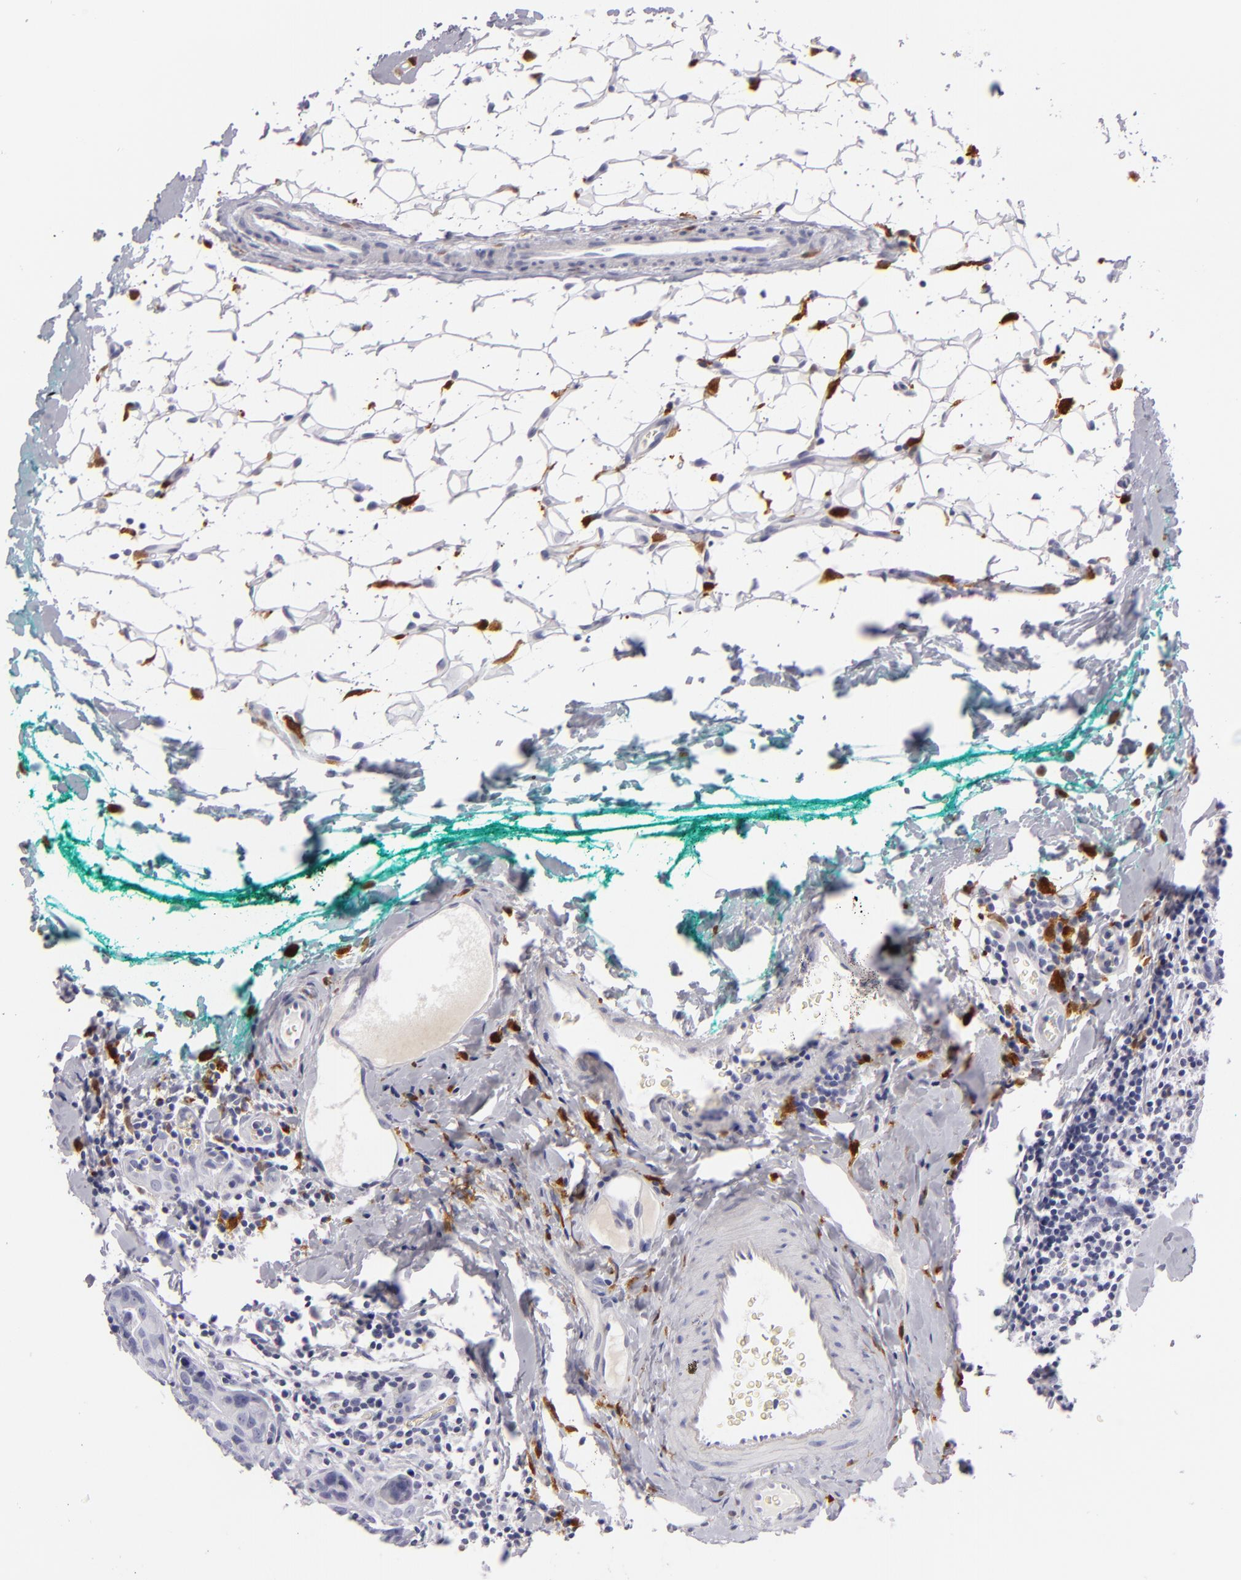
{"staining": {"intensity": "negative", "quantity": "none", "location": "none"}, "tissue": "breast cancer", "cell_type": "Tumor cells", "image_type": "cancer", "snomed": [{"axis": "morphology", "description": "Duct carcinoma"}, {"axis": "topography", "description": "Breast"}], "caption": "Human breast cancer stained for a protein using IHC reveals no expression in tumor cells.", "gene": "F13A1", "patient": {"sex": "female", "age": 24}}